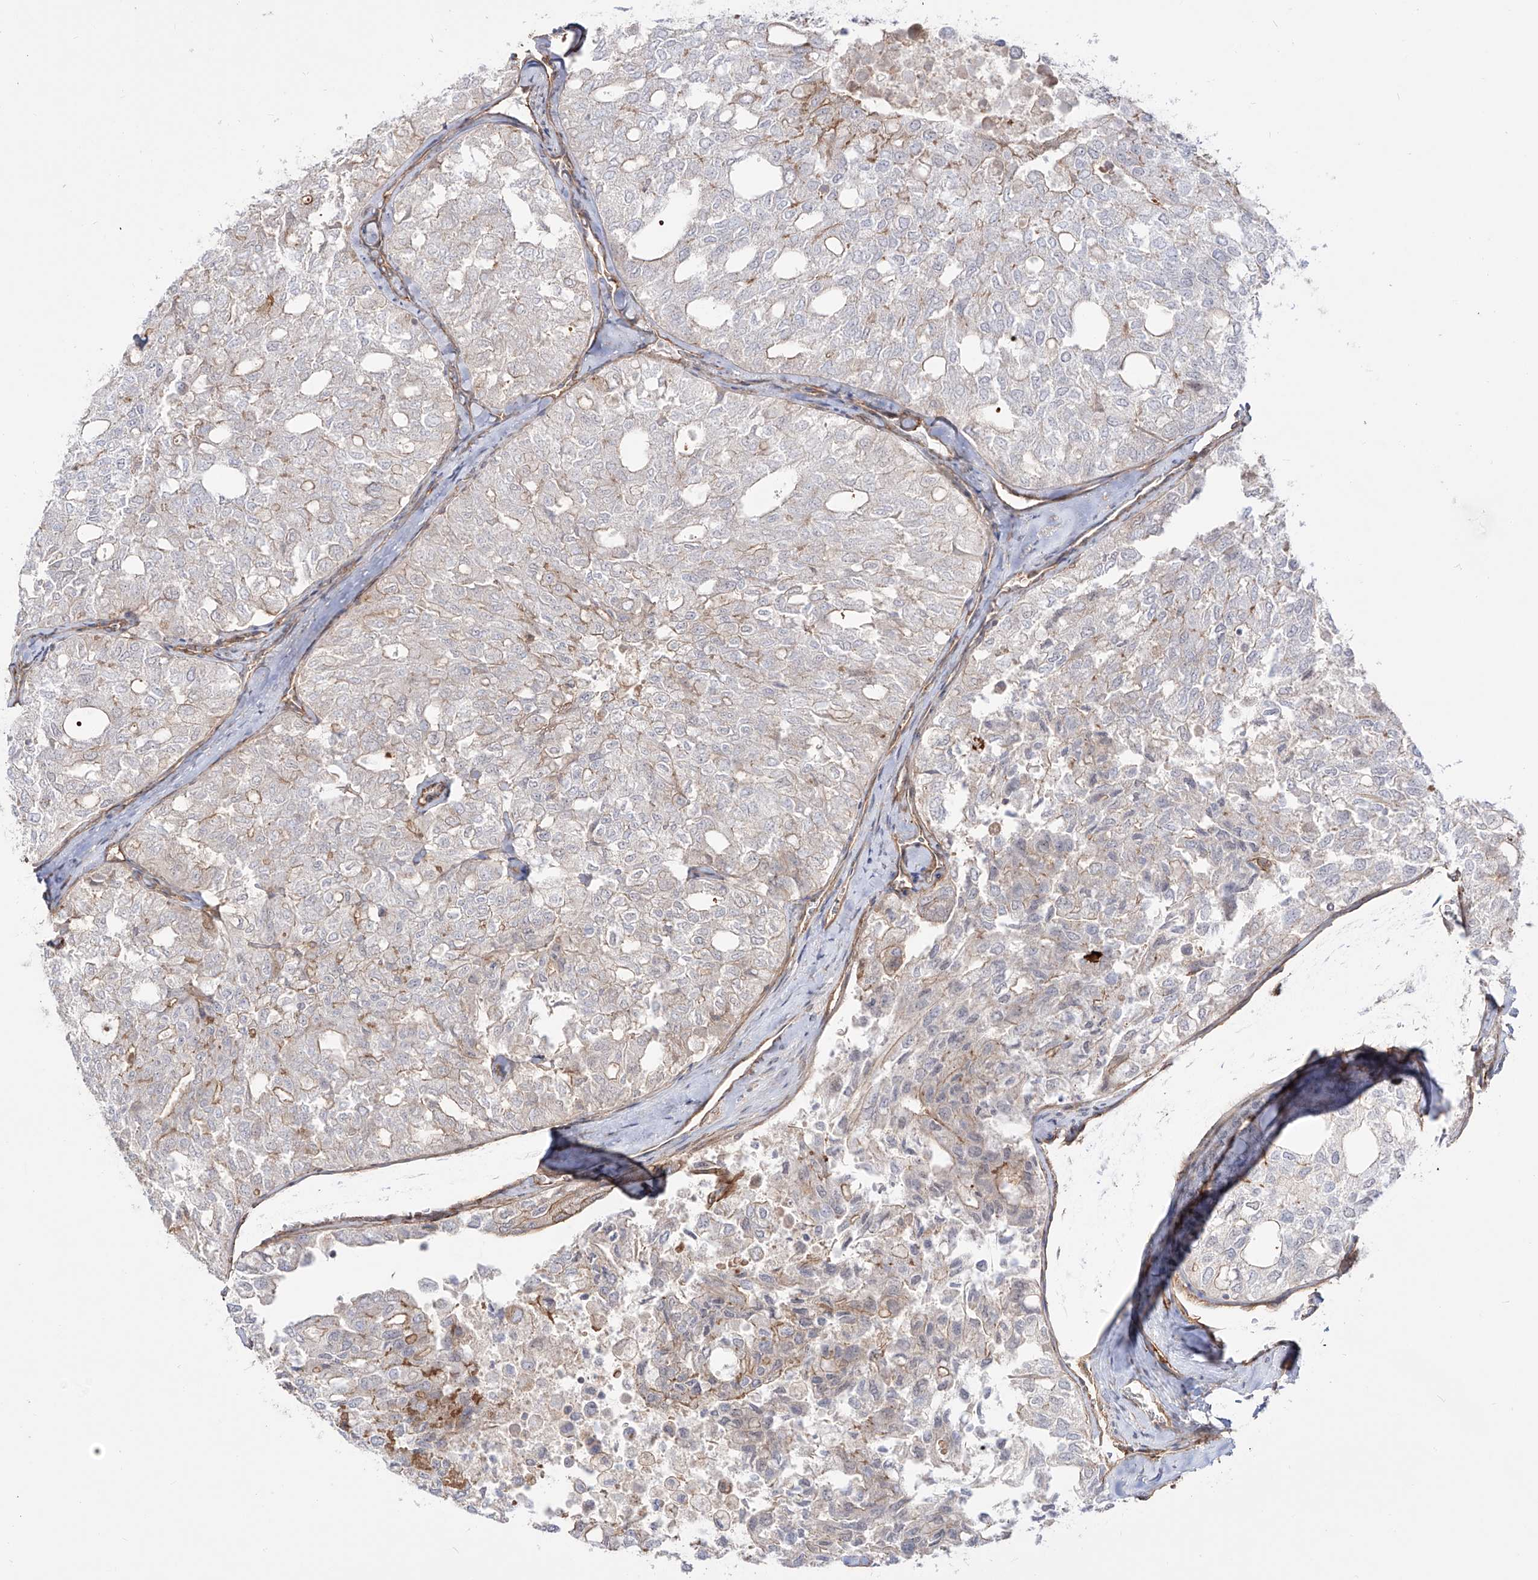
{"staining": {"intensity": "negative", "quantity": "none", "location": "none"}, "tissue": "thyroid cancer", "cell_type": "Tumor cells", "image_type": "cancer", "snomed": [{"axis": "morphology", "description": "Follicular adenoma carcinoma, NOS"}, {"axis": "topography", "description": "Thyroid gland"}], "caption": "IHC image of neoplastic tissue: human follicular adenoma carcinoma (thyroid) stained with DAB reveals no significant protein staining in tumor cells.", "gene": "ZNF180", "patient": {"sex": "male", "age": 75}}